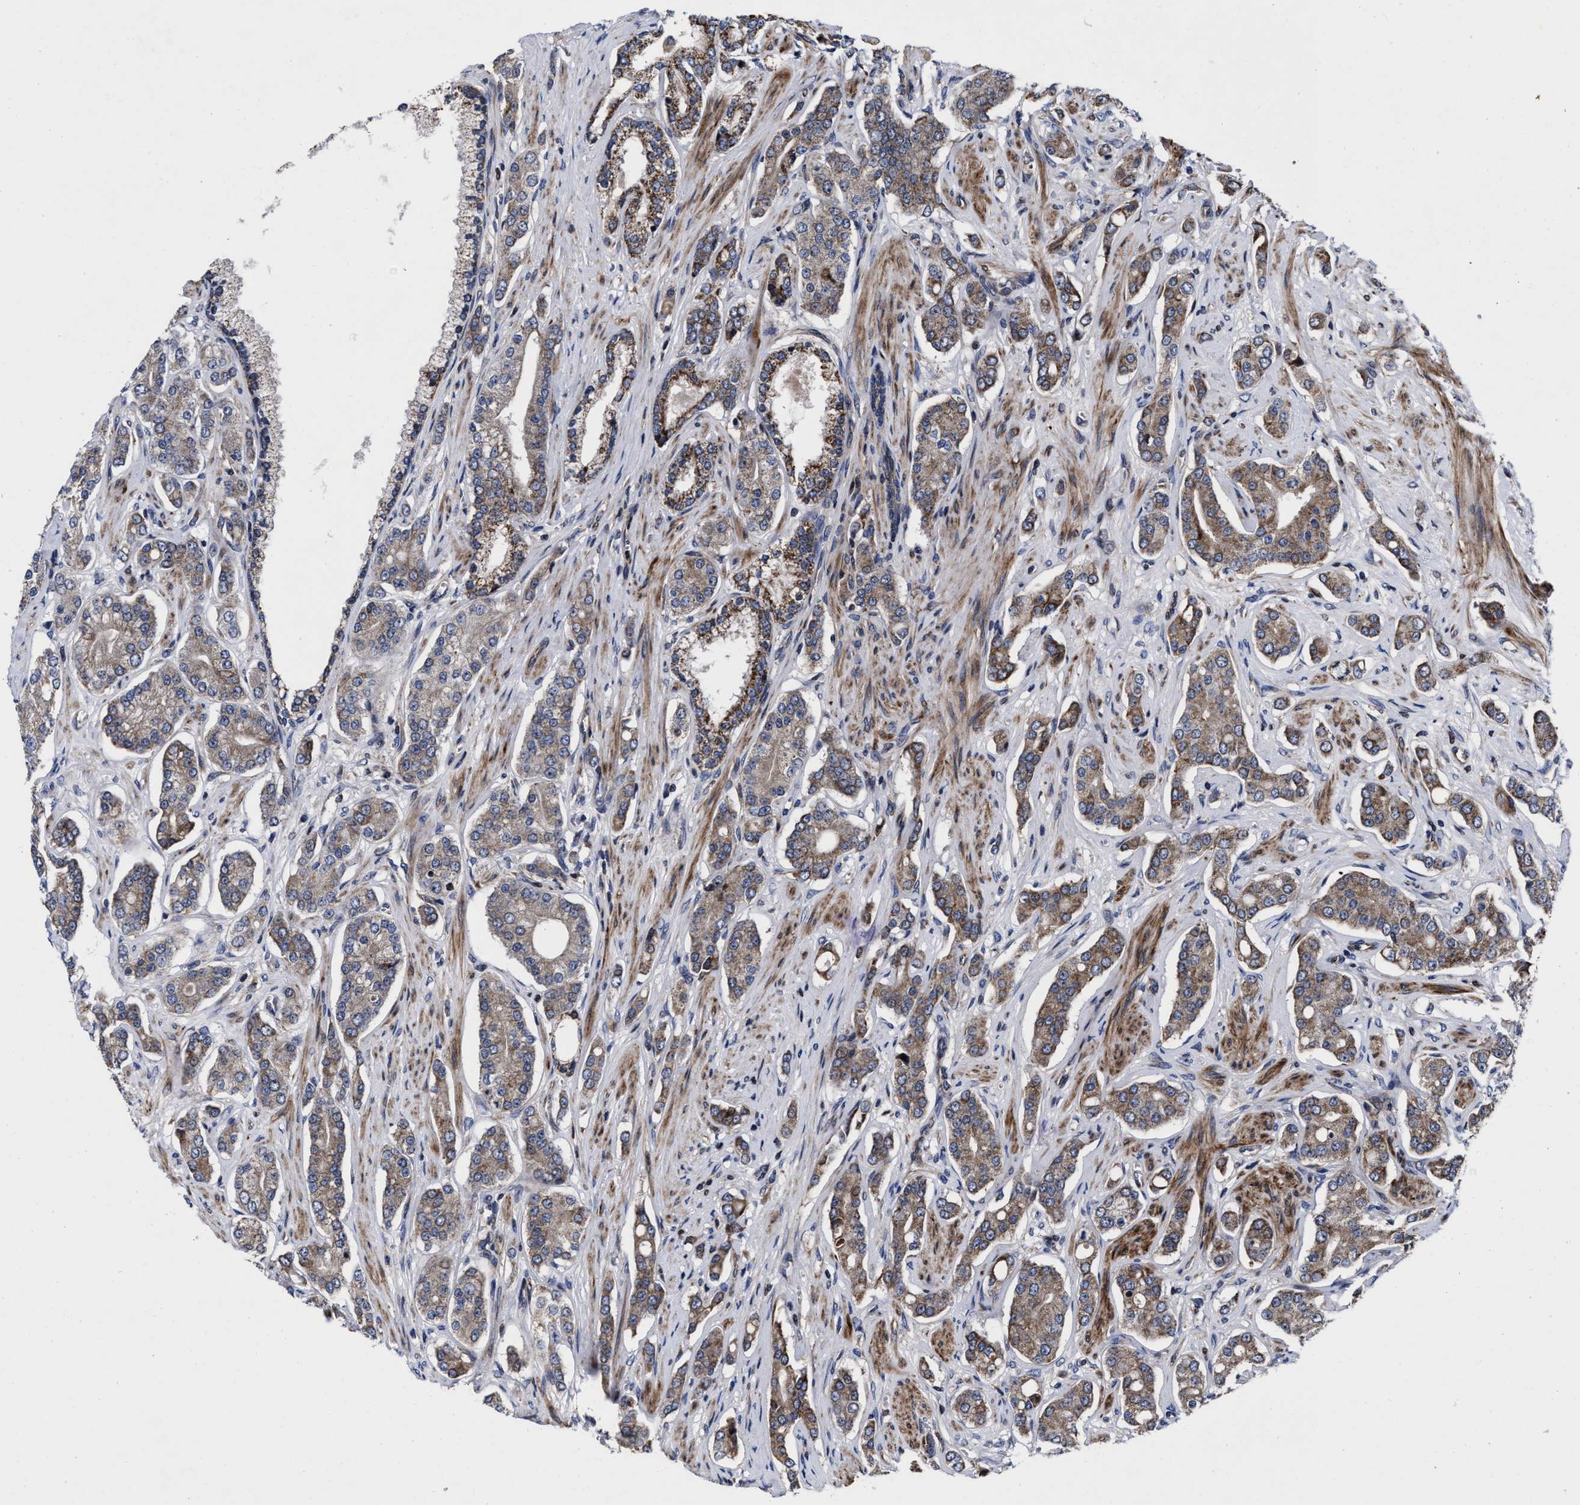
{"staining": {"intensity": "weak", "quantity": ">75%", "location": "cytoplasmic/membranous"}, "tissue": "prostate cancer", "cell_type": "Tumor cells", "image_type": "cancer", "snomed": [{"axis": "morphology", "description": "Adenocarcinoma, High grade"}, {"axis": "topography", "description": "Prostate"}], "caption": "Prostate high-grade adenocarcinoma stained with IHC displays weak cytoplasmic/membranous staining in approximately >75% of tumor cells.", "gene": "MRPL50", "patient": {"sex": "male", "age": 71}}